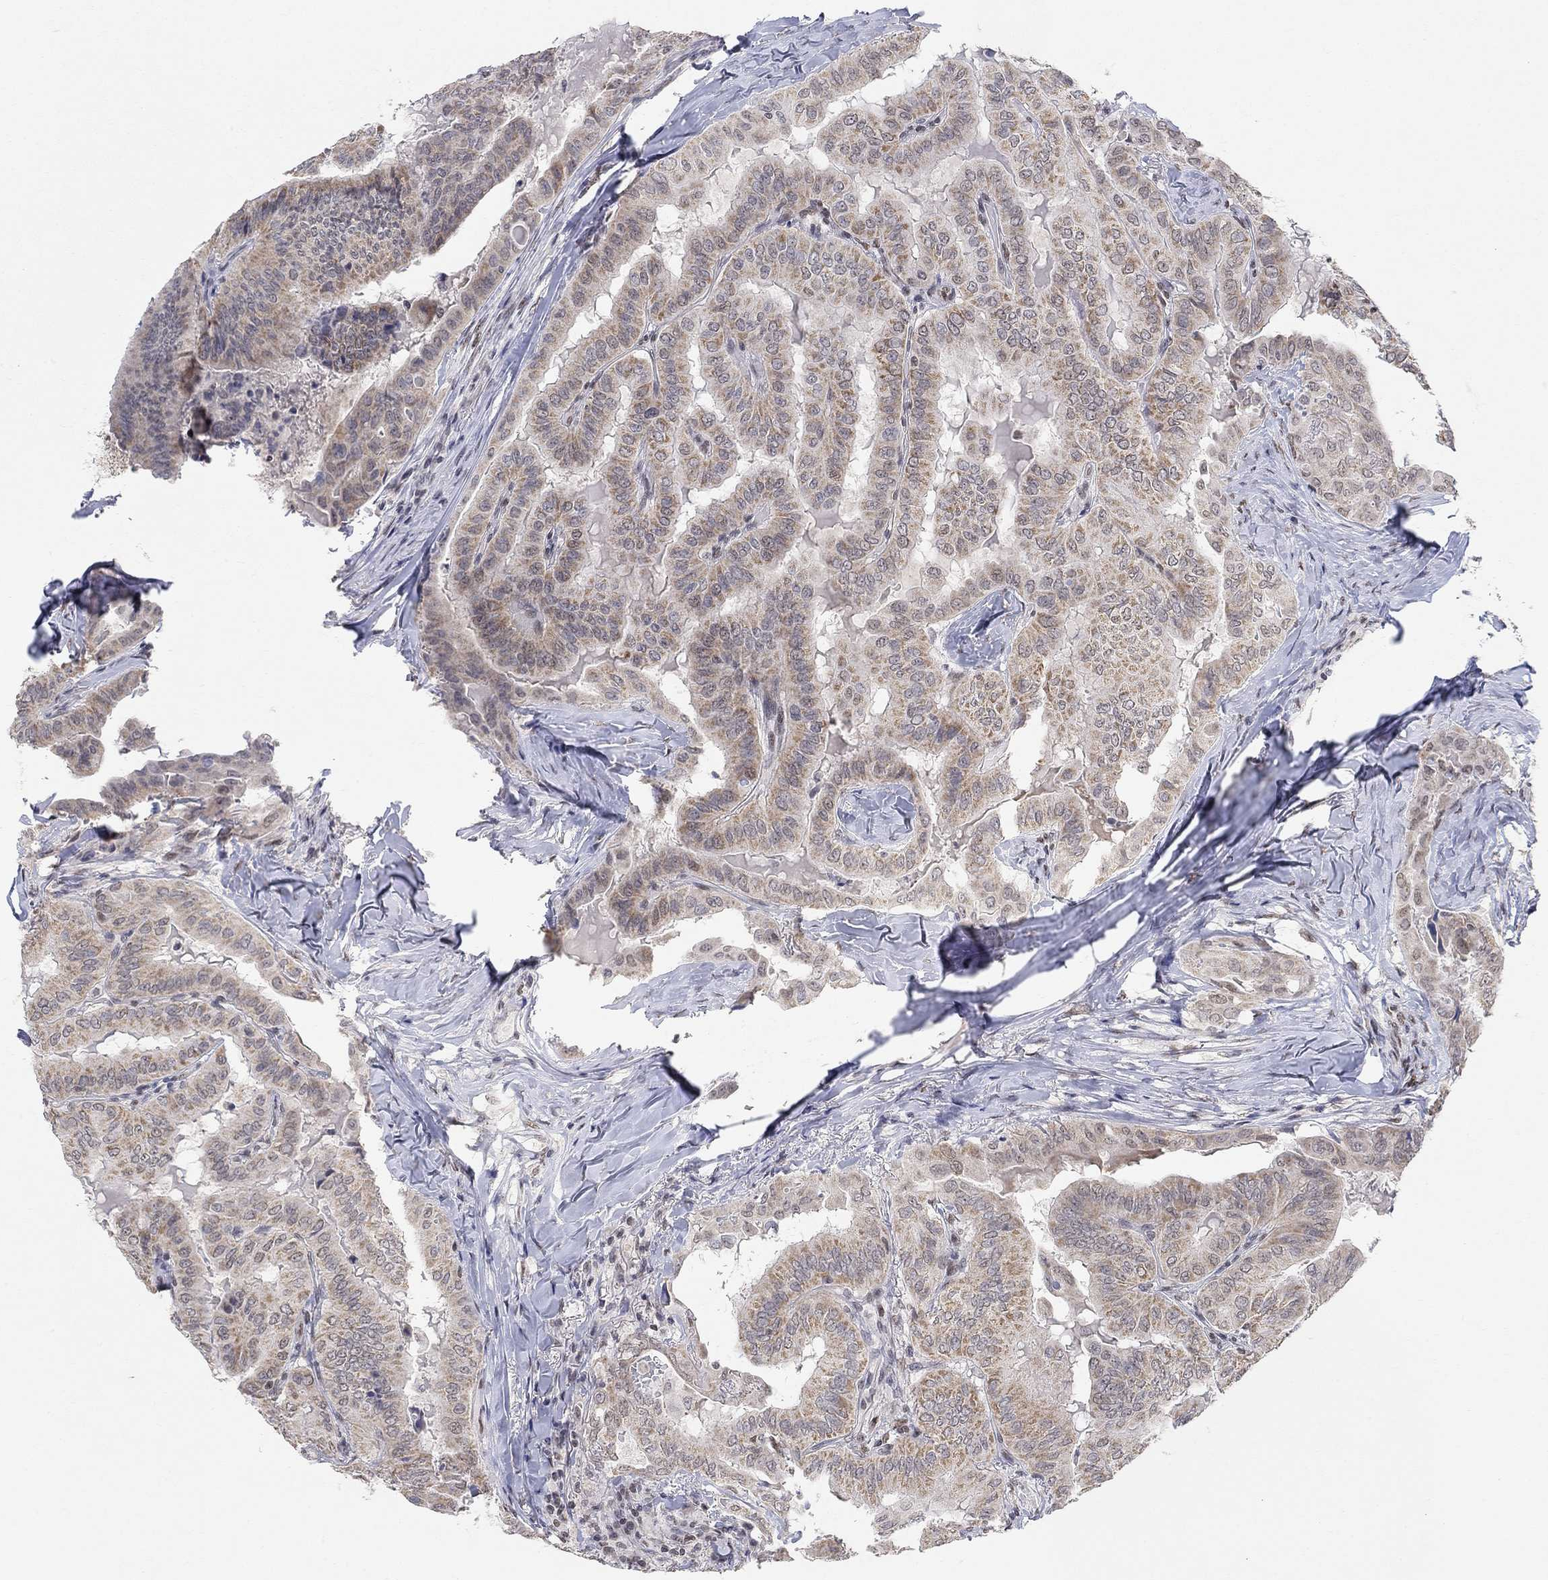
{"staining": {"intensity": "weak", "quantity": ">75%", "location": "cytoplasmic/membranous"}, "tissue": "thyroid cancer", "cell_type": "Tumor cells", "image_type": "cancer", "snomed": [{"axis": "morphology", "description": "Papillary adenocarcinoma, NOS"}, {"axis": "topography", "description": "Thyroid gland"}], "caption": "Thyroid papillary adenocarcinoma was stained to show a protein in brown. There is low levels of weak cytoplasmic/membranous staining in approximately >75% of tumor cells. The staining was performed using DAB (3,3'-diaminobenzidine) to visualize the protein expression in brown, while the nuclei were stained in blue with hematoxylin (Magnification: 20x).", "gene": "KLF12", "patient": {"sex": "female", "age": 68}}